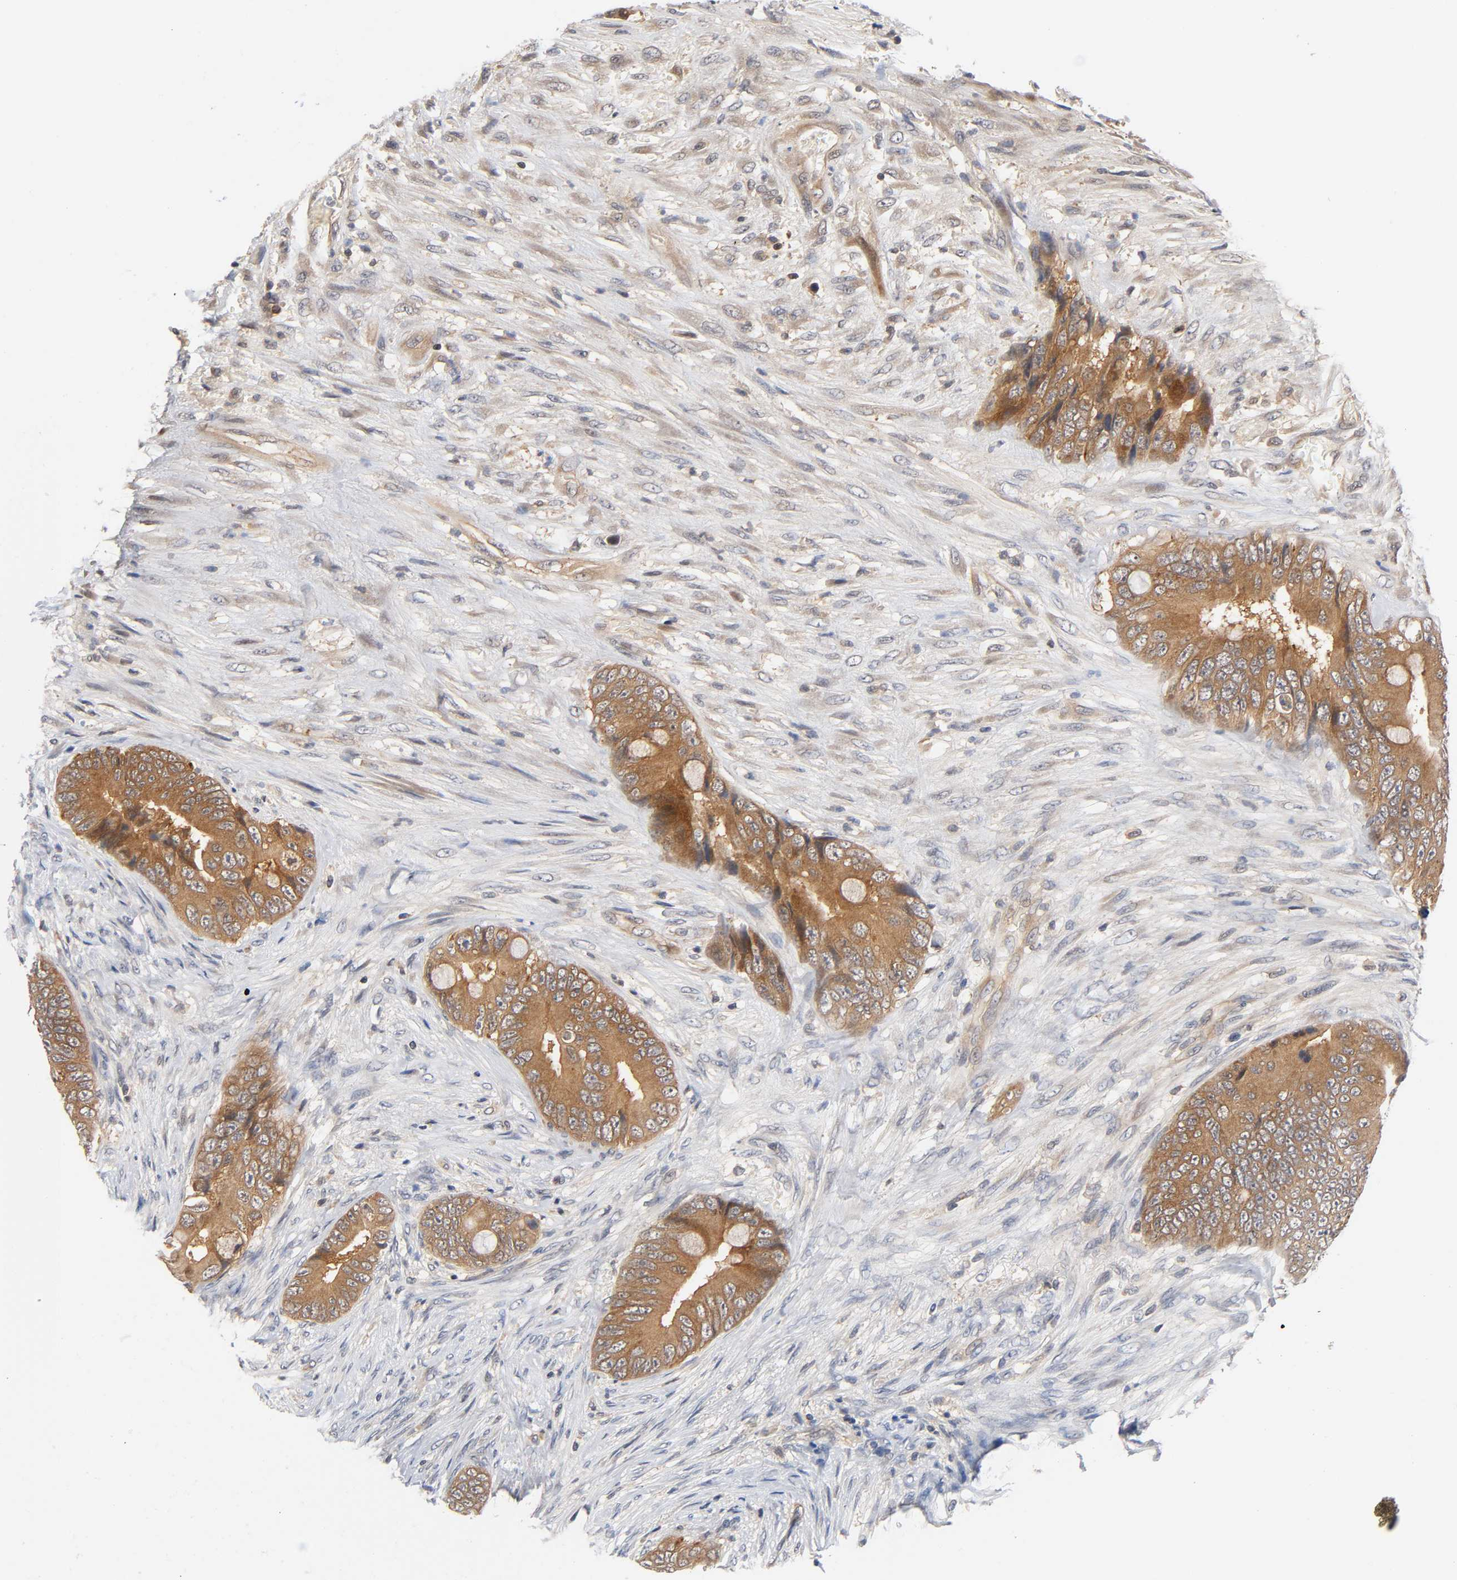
{"staining": {"intensity": "moderate", "quantity": ">75%", "location": "cytoplasmic/membranous"}, "tissue": "colorectal cancer", "cell_type": "Tumor cells", "image_type": "cancer", "snomed": [{"axis": "morphology", "description": "Adenocarcinoma, NOS"}, {"axis": "topography", "description": "Rectum"}], "caption": "Colorectal cancer stained with IHC demonstrates moderate cytoplasmic/membranous expression in about >75% of tumor cells. Using DAB (brown) and hematoxylin (blue) stains, captured at high magnification using brightfield microscopy.", "gene": "PRKAB1", "patient": {"sex": "female", "age": 77}}